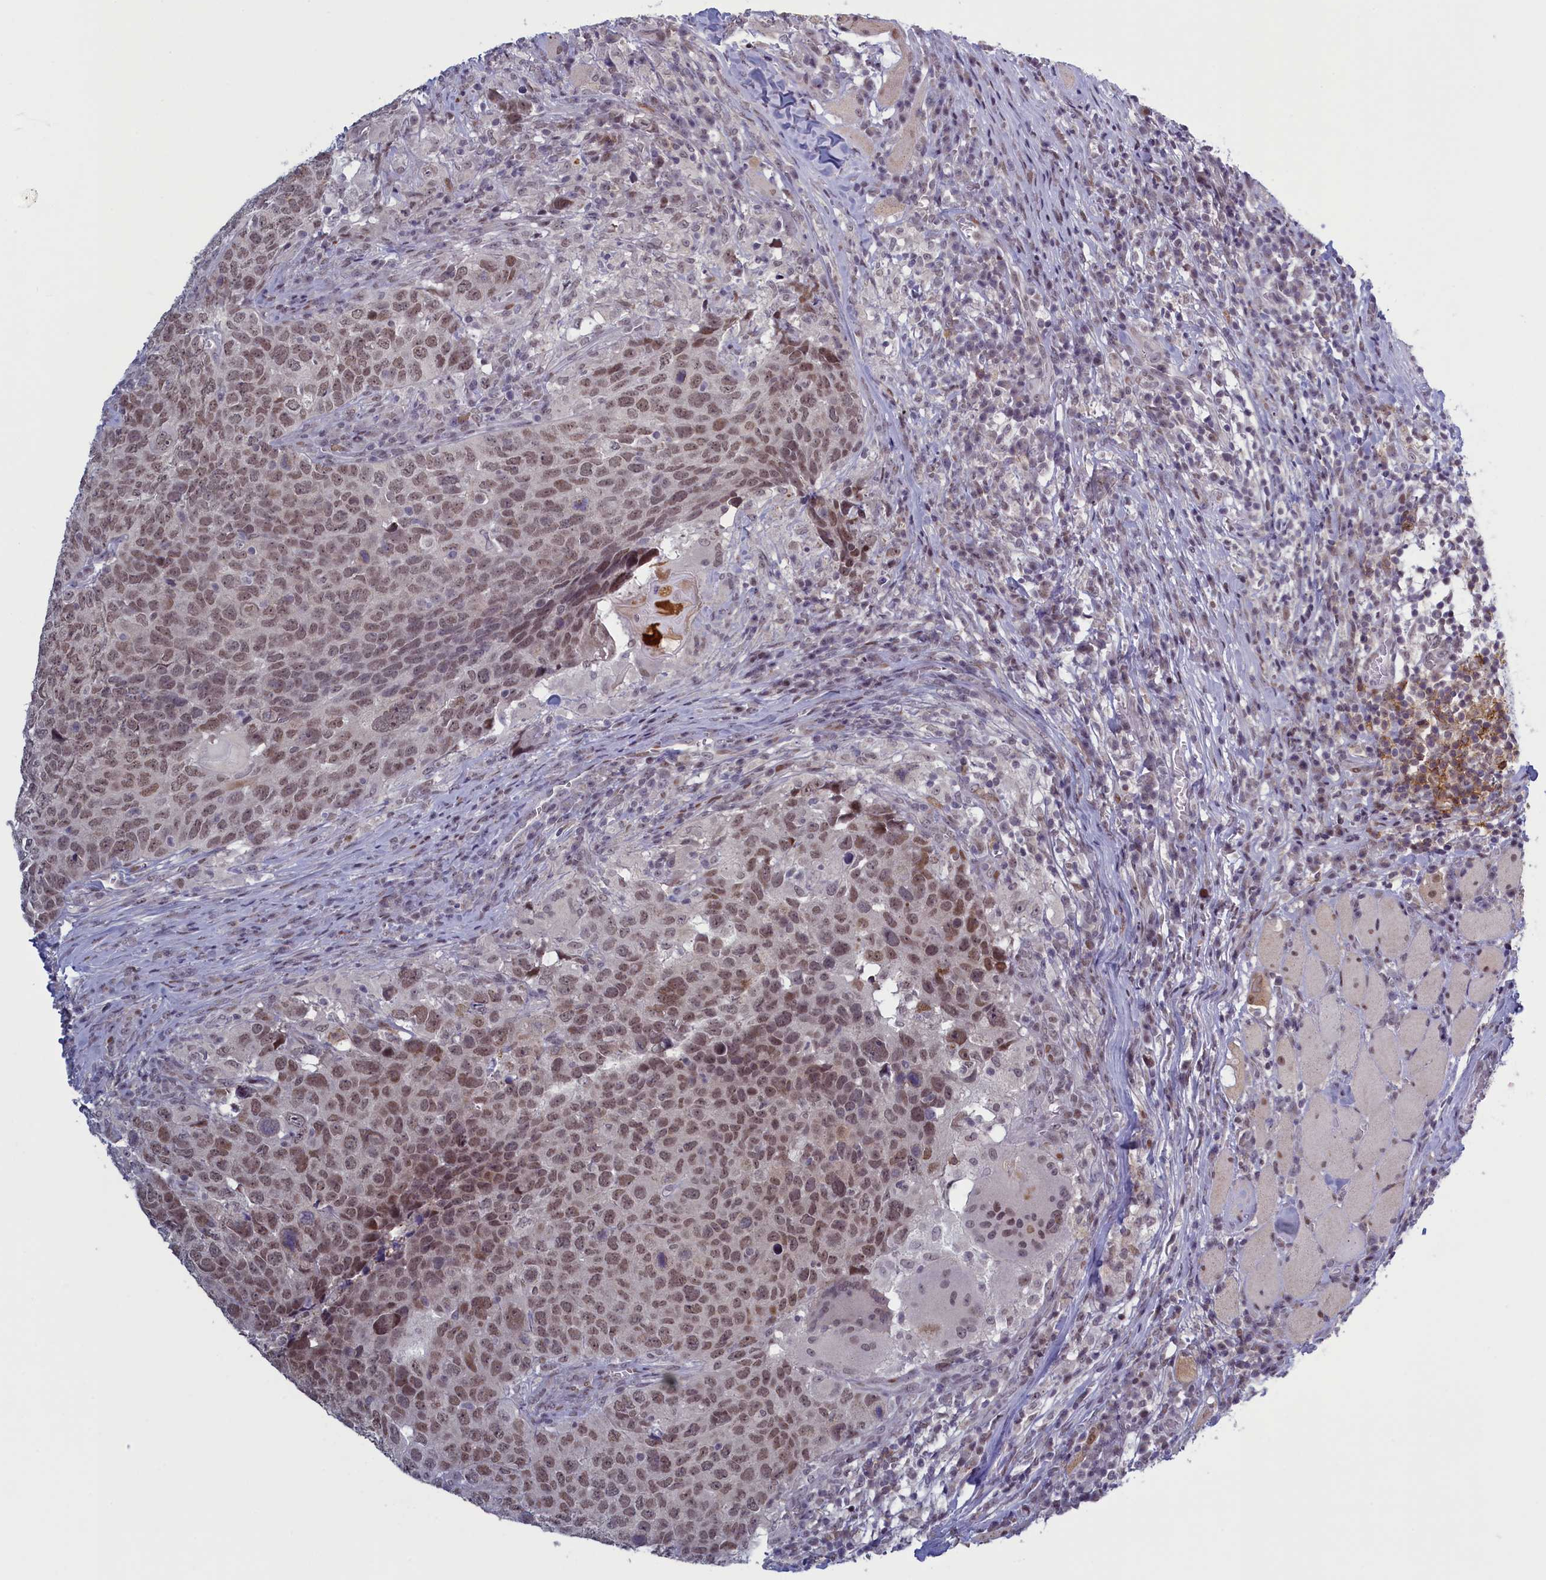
{"staining": {"intensity": "moderate", "quantity": ">75%", "location": "nuclear"}, "tissue": "head and neck cancer", "cell_type": "Tumor cells", "image_type": "cancer", "snomed": [{"axis": "morphology", "description": "Squamous cell carcinoma, NOS"}, {"axis": "topography", "description": "Head-Neck"}], "caption": "Moderate nuclear staining for a protein is seen in about >75% of tumor cells of head and neck squamous cell carcinoma using immunohistochemistry (IHC).", "gene": "ATF7IP2", "patient": {"sex": "male", "age": 66}}